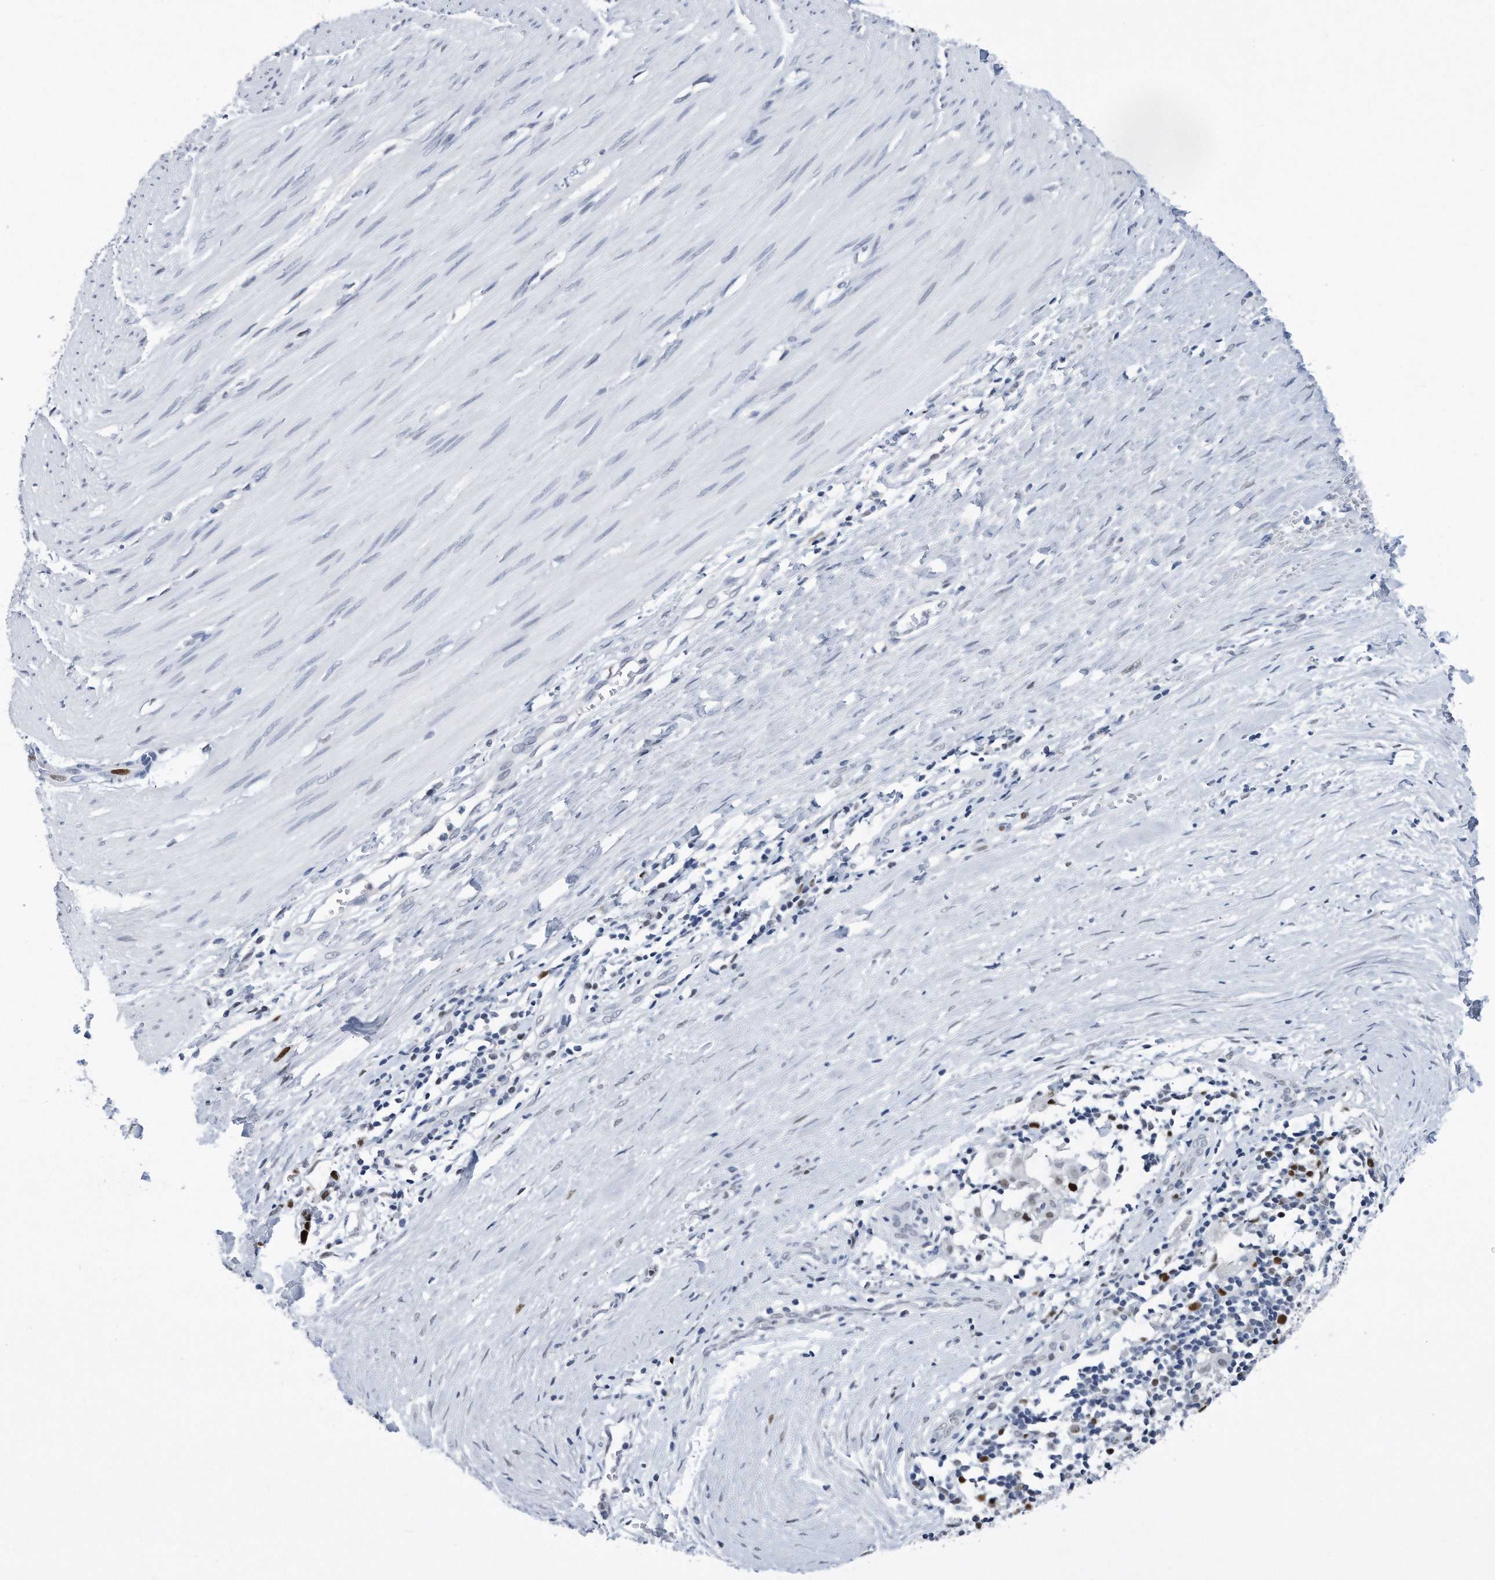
{"staining": {"intensity": "negative", "quantity": "none", "location": "none"}, "tissue": "smooth muscle", "cell_type": "Smooth muscle cells", "image_type": "normal", "snomed": [{"axis": "morphology", "description": "Normal tissue, NOS"}, {"axis": "morphology", "description": "Adenocarcinoma, NOS"}, {"axis": "topography", "description": "Colon"}, {"axis": "topography", "description": "Peripheral nerve tissue"}], "caption": "The micrograph exhibits no staining of smooth muscle cells in benign smooth muscle. The staining was performed using DAB (3,3'-diaminobenzidine) to visualize the protein expression in brown, while the nuclei were stained in blue with hematoxylin (Magnification: 20x).", "gene": "PCNA", "patient": {"sex": "male", "age": 14}}